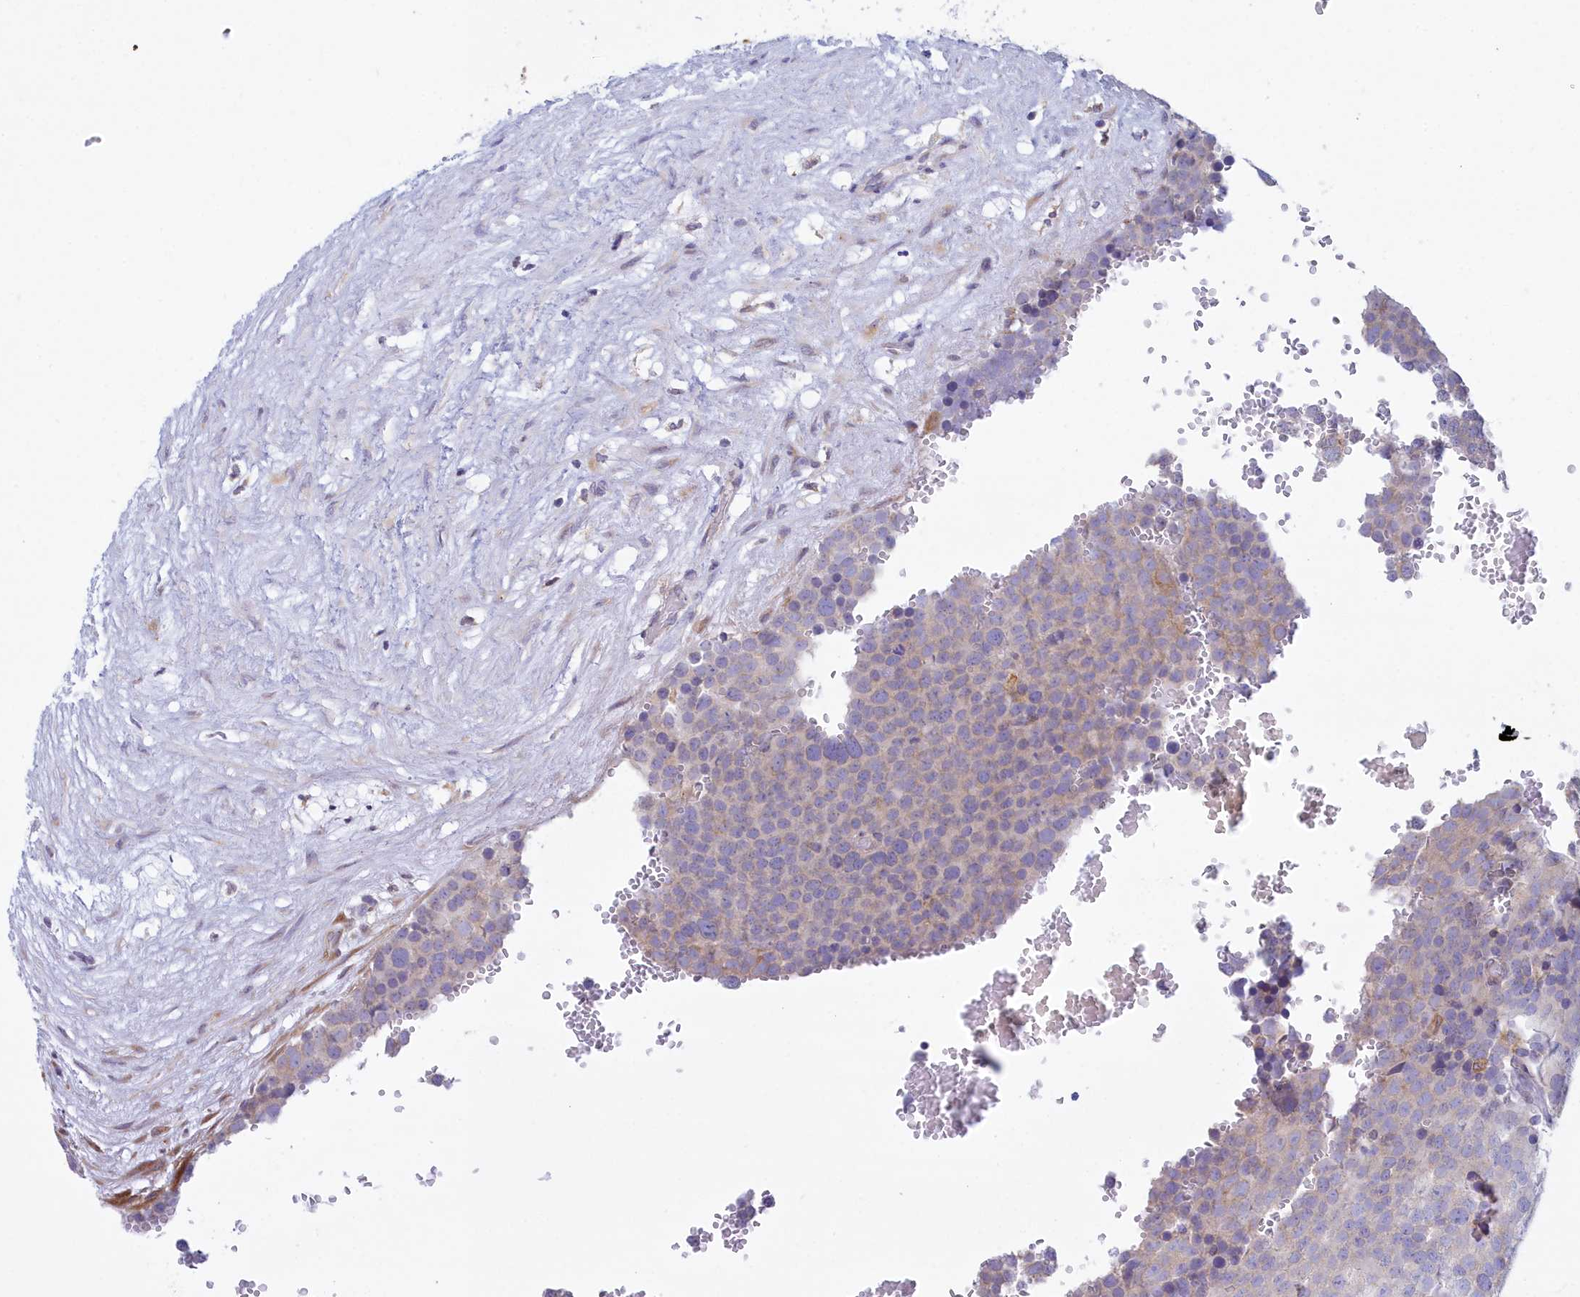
{"staining": {"intensity": "weak", "quantity": "<25%", "location": "cytoplasmic/membranous"}, "tissue": "testis cancer", "cell_type": "Tumor cells", "image_type": "cancer", "snomed": [{"axis": "morphology", "description": "Seminoma, NOS"}, {"axis": "topography", "description": "Testis"}], "caption": "The immunohistochemistry (IHC) histopathology image has no significant staining in tumor cells of testis cancer tissue.", "gene": "HM13", "patient": {"sex": "male", "age": 71}}